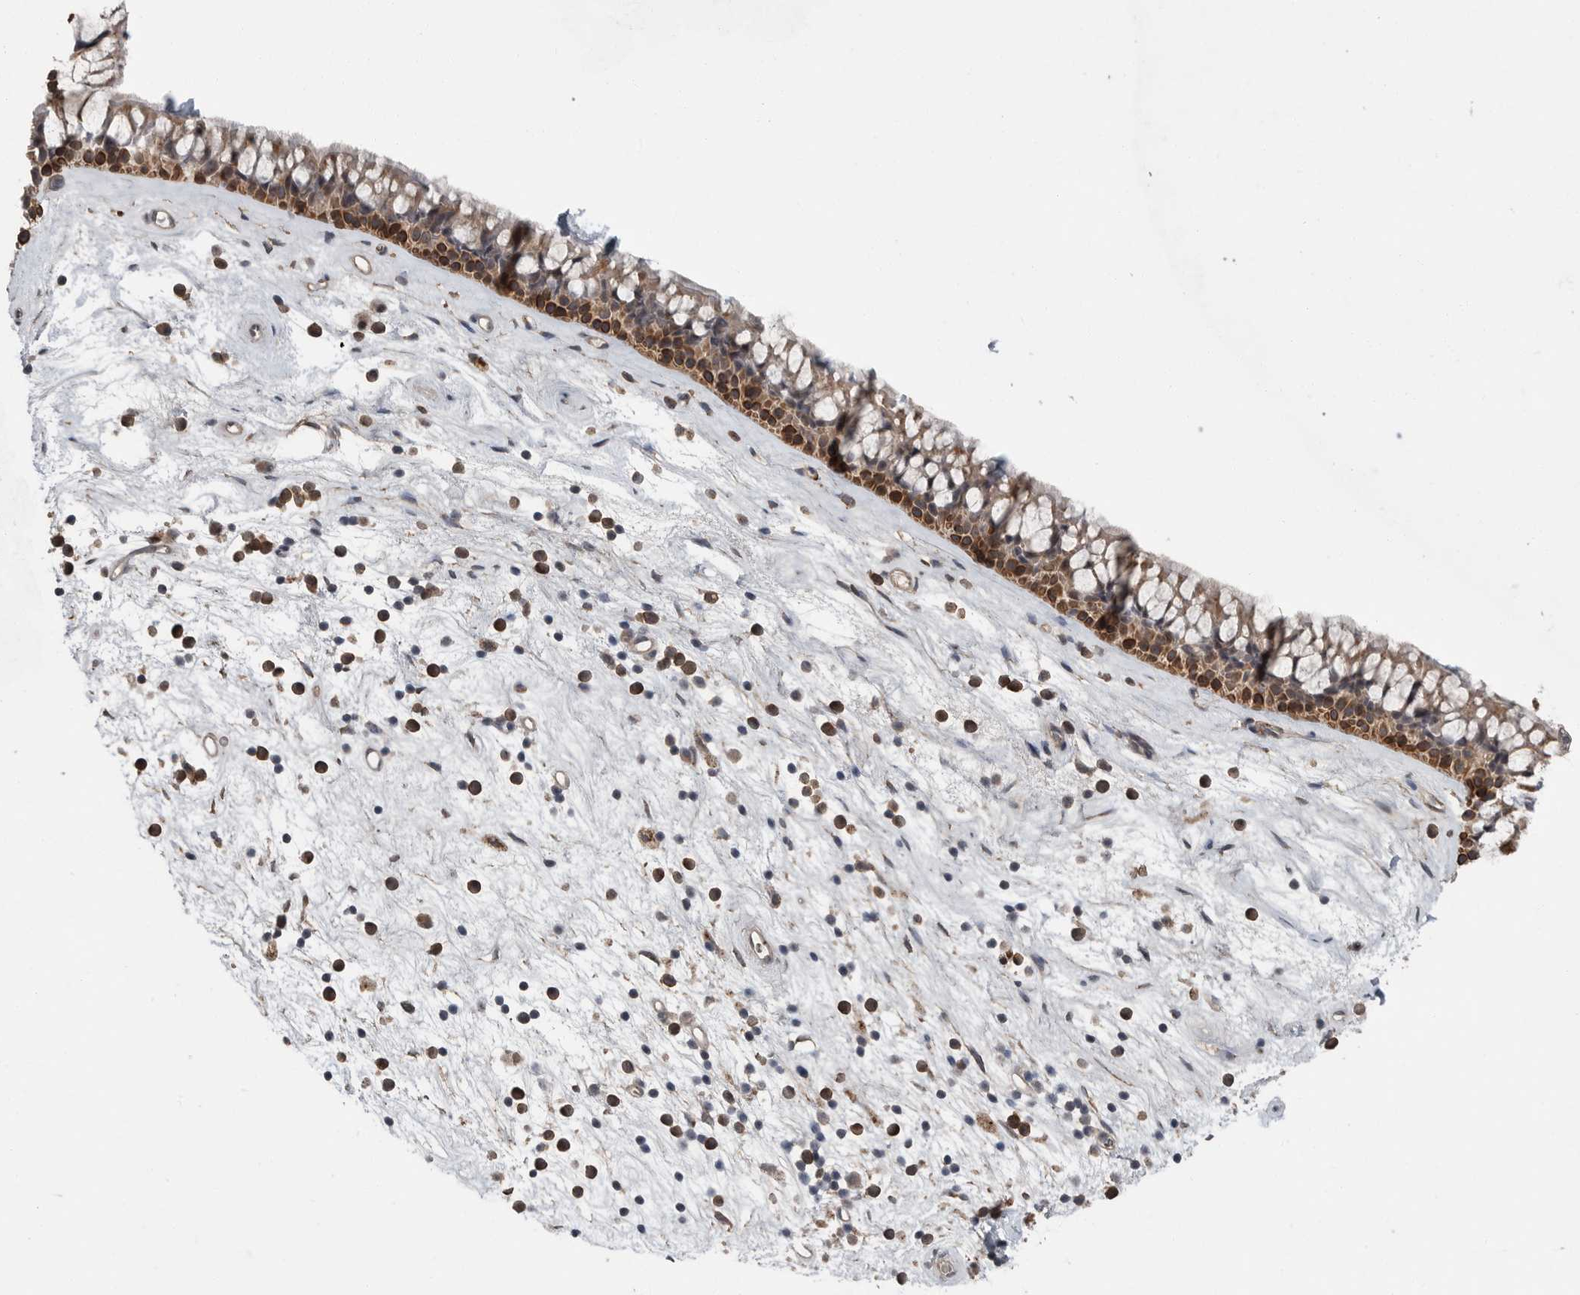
{"staining": {"intensity": "strong", "quantity": ">75%", "location": "cytoplasmic/membranous"}, "tissue": "nasopharynx", "cell_type": "Respiratory epithelial cells", "image_type": "normal", "snomed": [{"axis": "morphology", "description": "Normal tissue, NOS"}, {"axis": "topography", "description": "Nasopharynx"}], "caption": "The micrograph shows a brown stain indicating the presence of a protein in the cytoplasmic/membranous of respiratory epithelial cells in nasopharynx. Using DAB (3,3'-diaminobenzidine) (brown) and hematoxylin (blue) stains, captured at high magnification using brightfield microscopy.", "gene": "SCP2", "patient": {"sex": "male", "age": 64}}